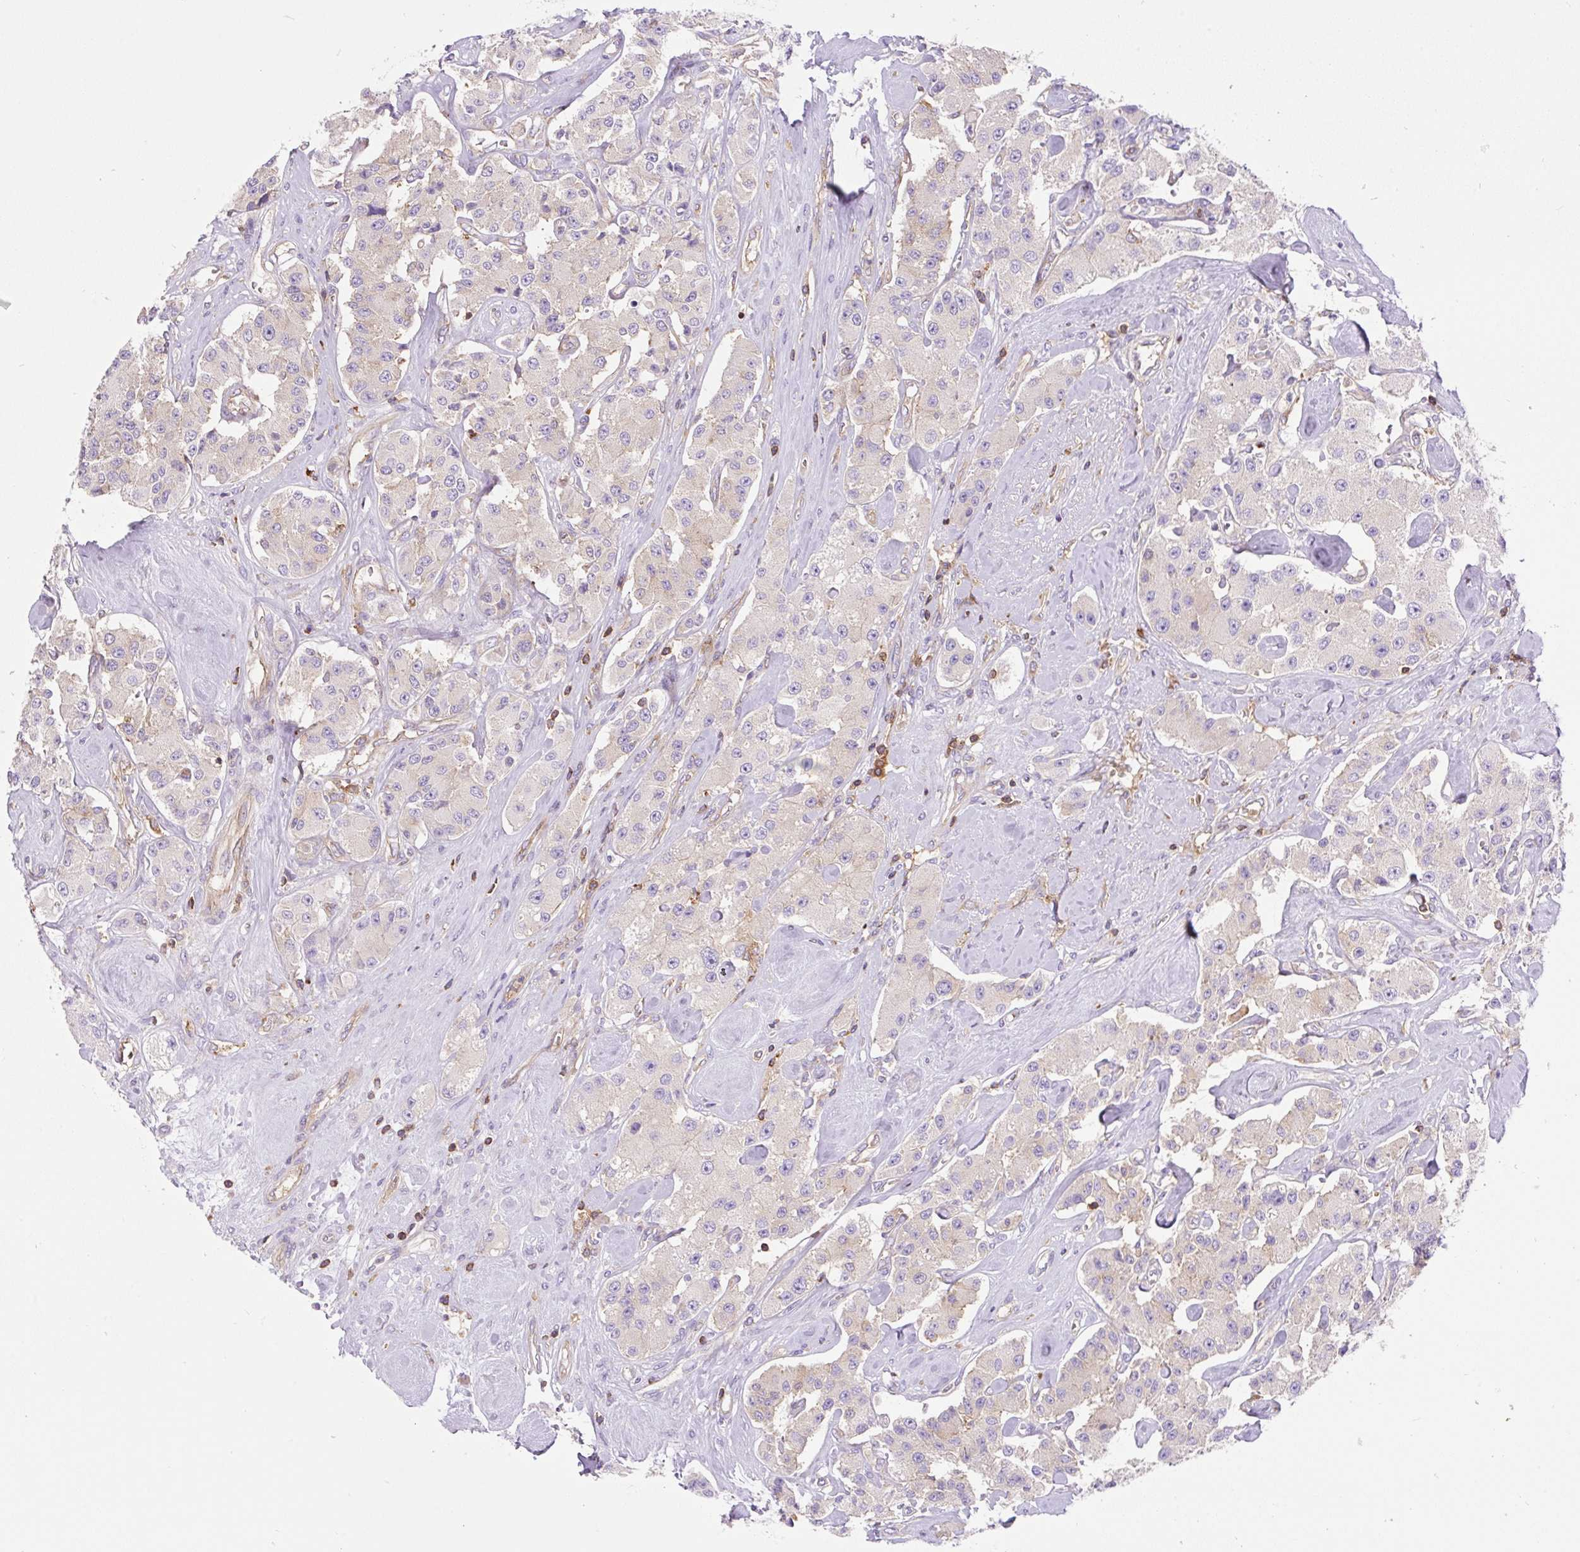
{"staining": {"intensity": "negative", "quantity": "none", "location": "none"}, "tissue": "carcinoid", "cell_type": "Tumor cells", "image_type": "cancer", "snomed": [{"axis": "morphology", "description": "Carcinoid, malignant, NOS"}, {"axis": "topography", "description": "Pancreas"}], "caption": "High magnification brightfield microscopy of carcinoid stained with DAB (3,3'-diaminobenzidine) (brown) and counterstained with hematoxylin (blue): tumor cells show no significant staining.", "gene": "DNM2", "patient": {"sex": "male", "age": 41}}